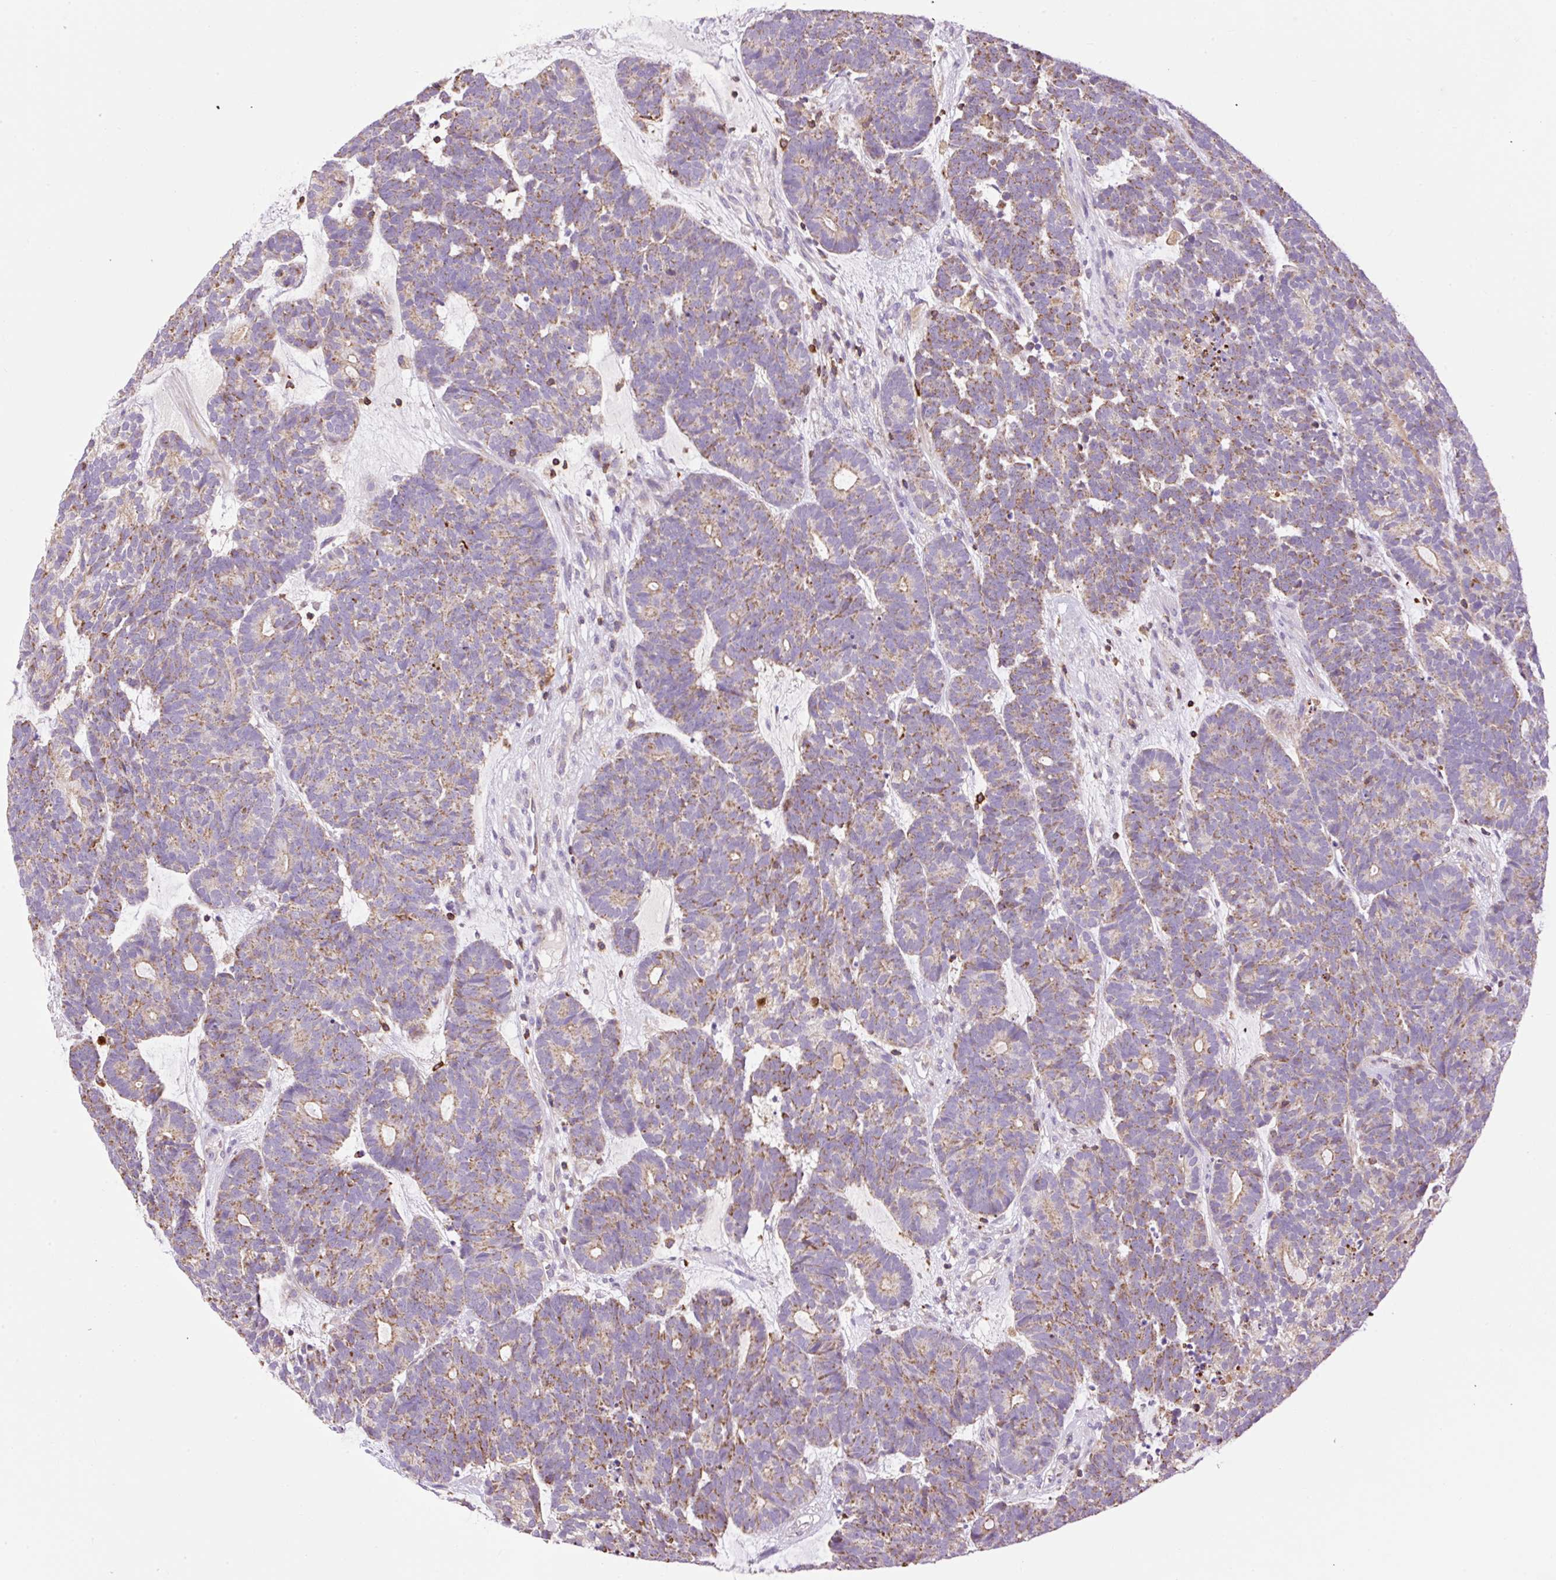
{"staining": {"intensity": "moderate", "quantity": ">75%", "location": "cytoplasmic/membranous"}, "tissue": "head and neck cancer", "cell_type": "Tumor cells", "image_type": "cancer", "snomed": [{"axis": "morphology", "description": "Adenocarcinoma, NOS"}, {"axis": "topography", "description": "Head-Neck"}], "caption": "Immunohistochemistry (IHC) staining of head and neck cancer (adenocarcinoma), which demonstrates medium levels of moderate cytoplasmic/membranous positivity in about >75% of tumor cells indicating moderate cytoplasmic/membranous protein positivity. The staining was performed using DAB (brown) for protein detection and nuclei were counterstained in hematoxylin (blue).", "gene": "CD83", "patient": {"sex": "female", "age": 81}}